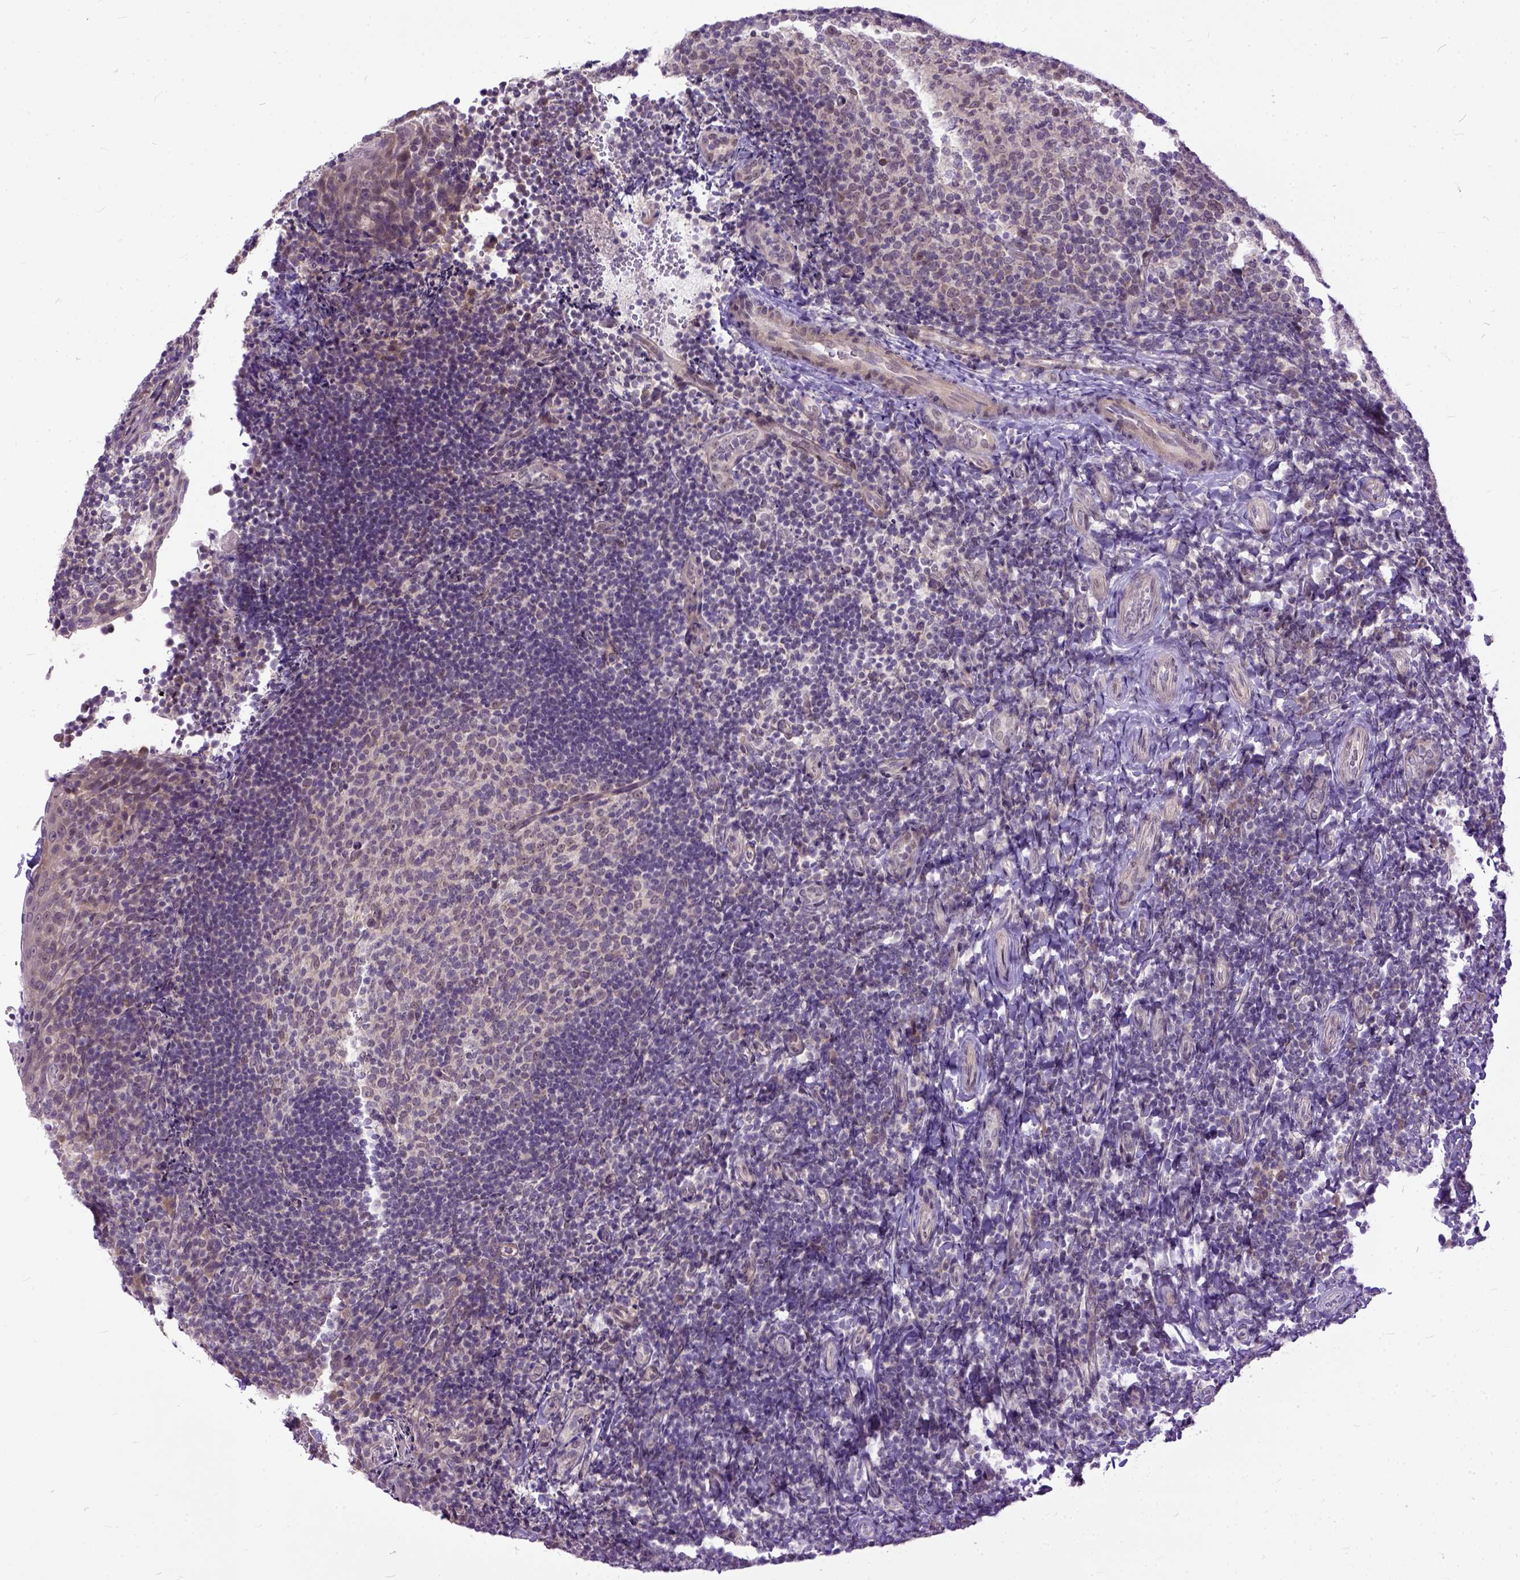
{"staining": {"intensity": "negative", "quantity": "none", "location": "none"}, "tissue": "tonsil", "cell_type": "Germinal center cells", "image_type": "normal", "snomed": [{"axis": "morphology", "description": "Normal tissue, NOS"}, {"axis": "topography", "description": "Tonsil"}], "caption": "Germinal center cells show no significant protein expression in normal tonsil.", "gene": "TCEAL7", "patient": {"sex": "female", "age": 10}}